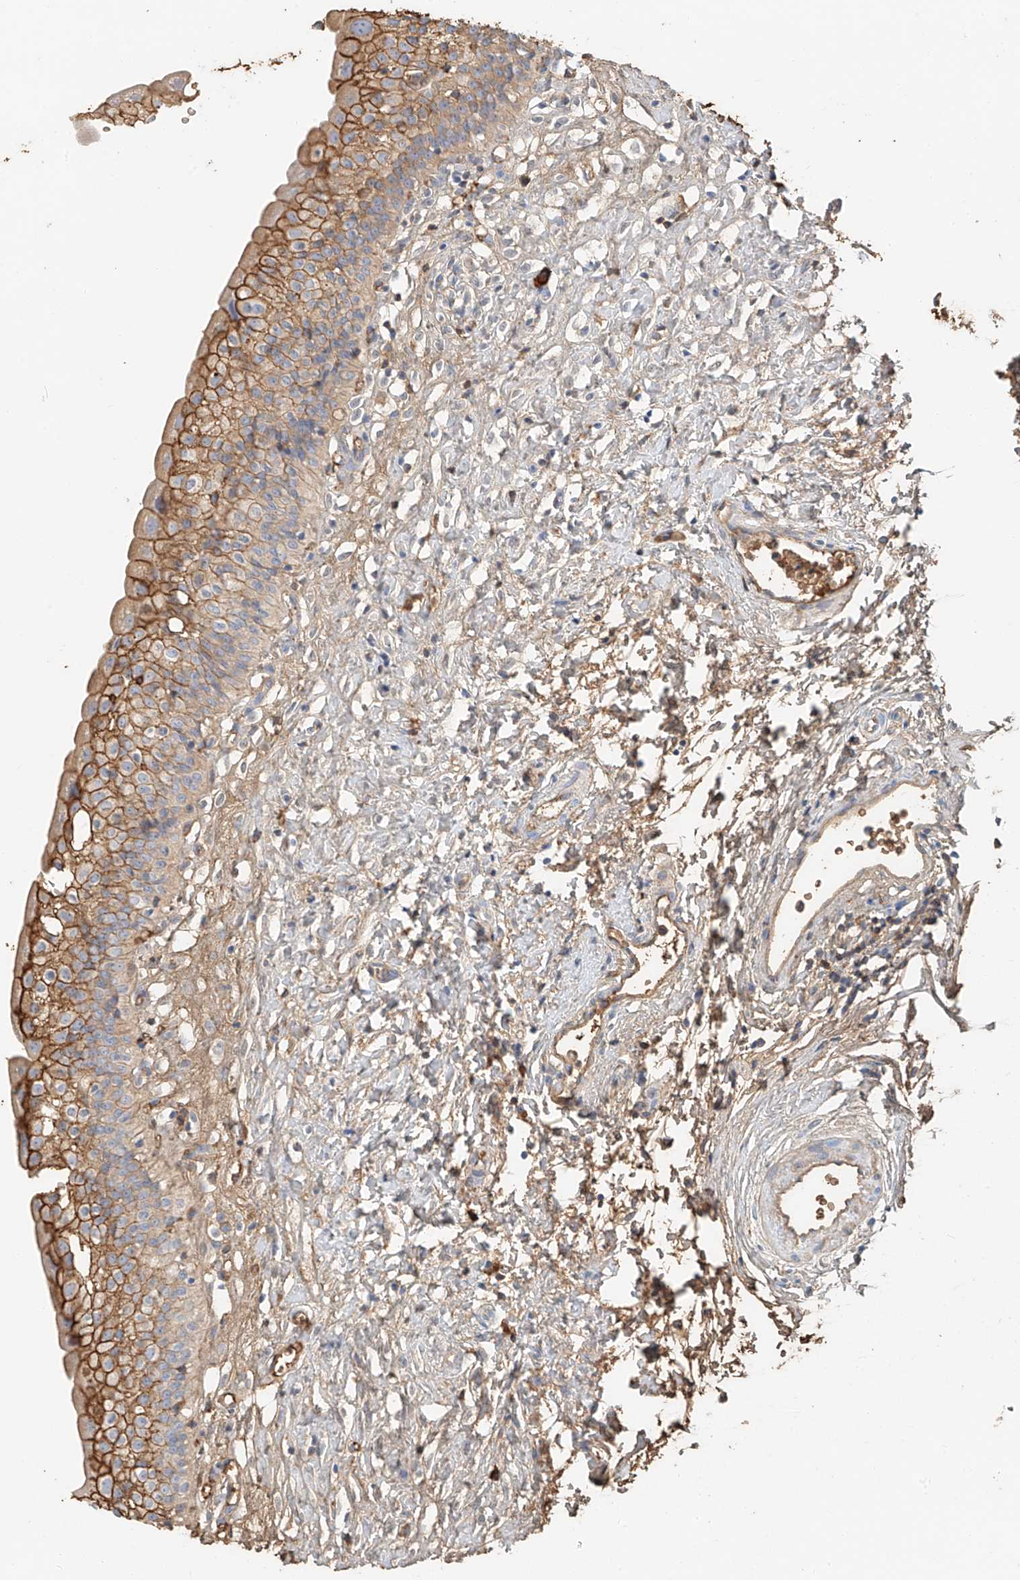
{"staining": {"intensity": "moderate", "quantity": ">75%", "location": "cytoplasmic/membranous"}, "tissue": "urinary bladder", "cell_type": "Urothelial cells", "image_type": "normal", "snomed": [{"axis": "morphology", "description": "Normal tissue, NOS"}, {"axis": "topography", "description": "Urinary bladder"}], "caption": "Urothelial cells show medium levels of moderate cytoplasmic/membranous expression in approximately >75% of cells in normal urinary bladder.", "gene": "ZFP30", "patient": {"sex": "male", "age": 51}}